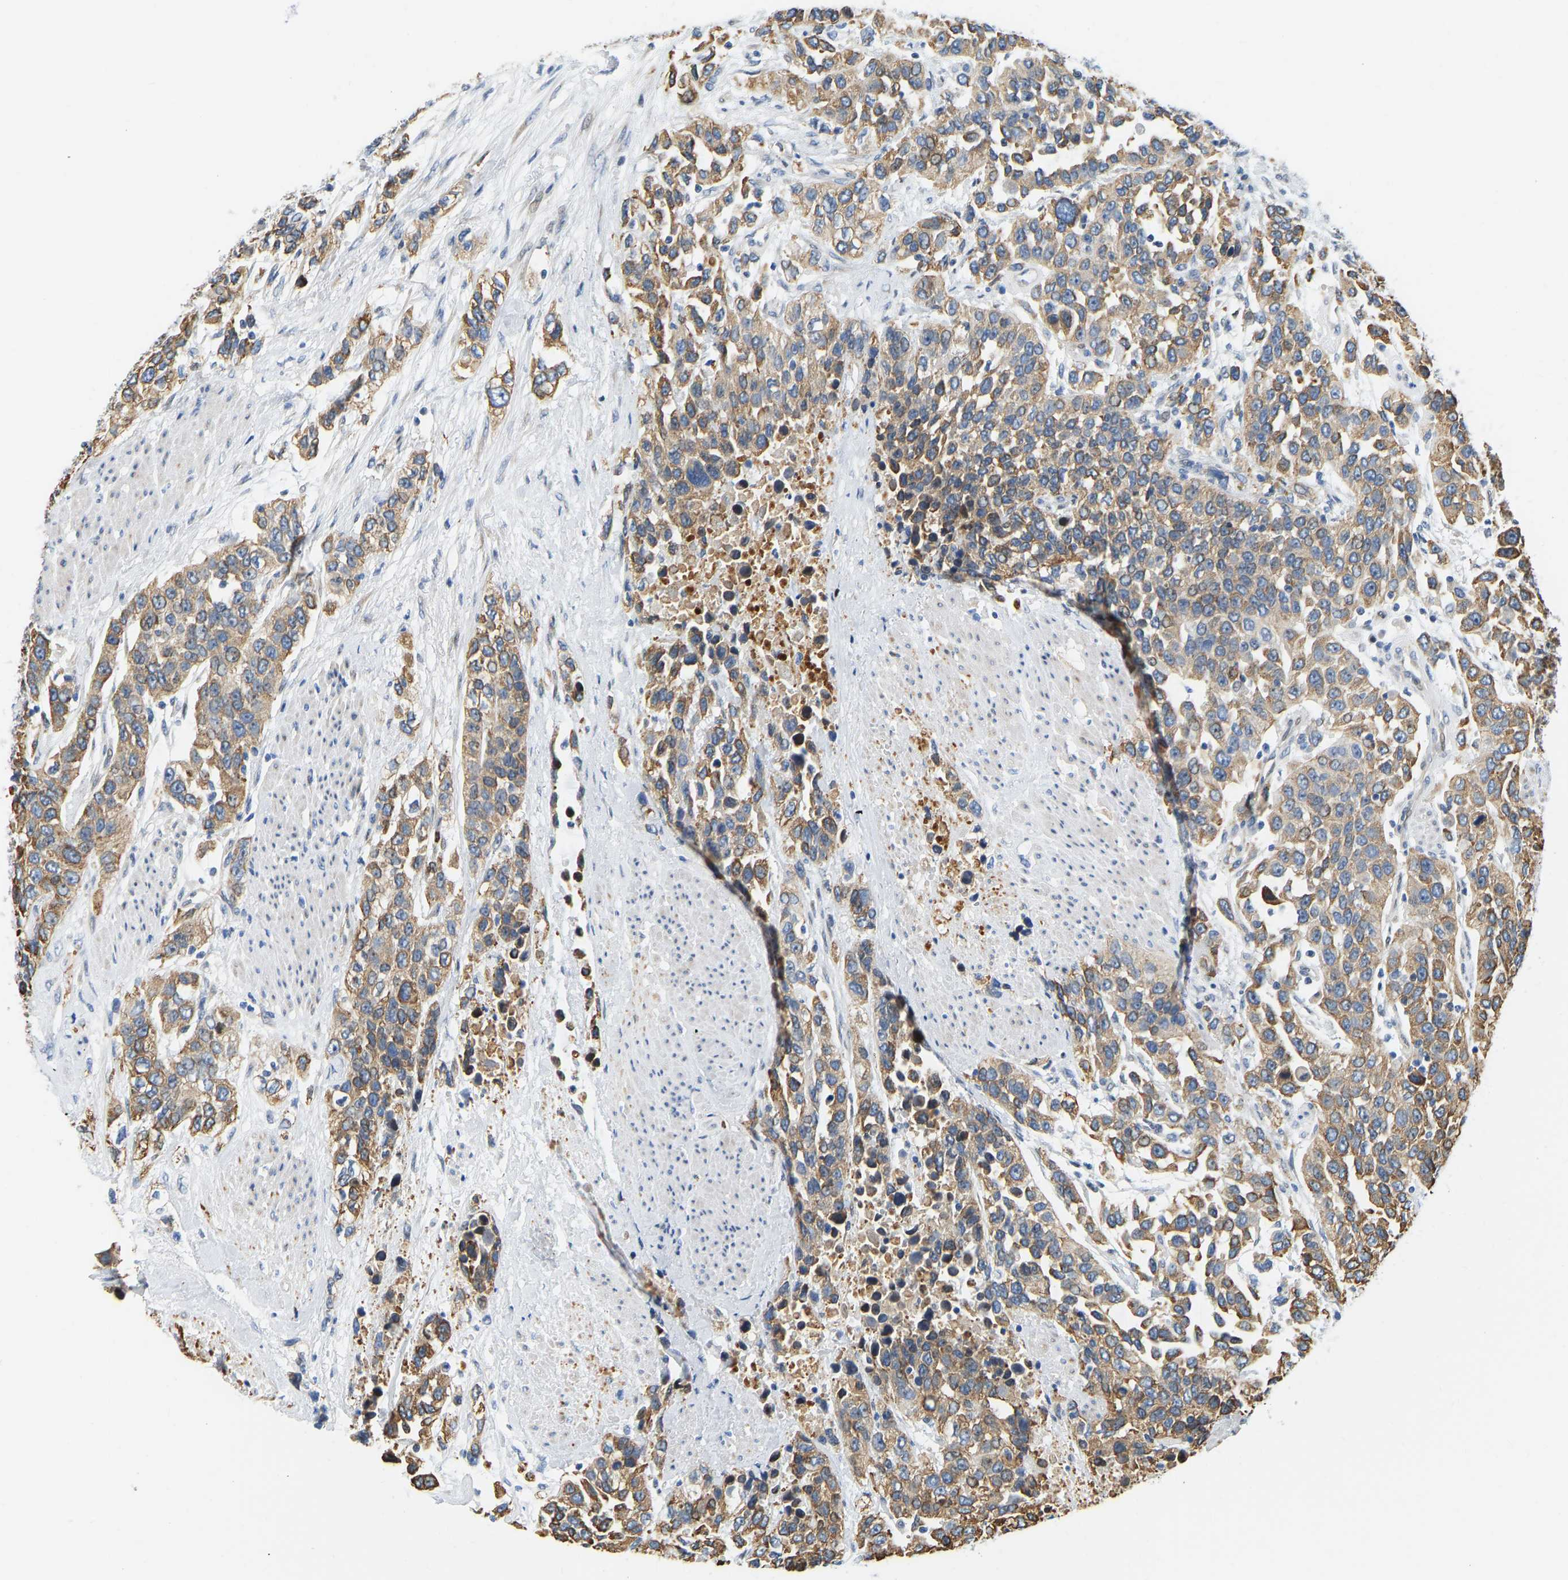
{"staining": {"intensity": "moderate", "quantity": ">75%", "location": "cytoplasmic/membranous"}, "tissue": "urothelial cancer", "cell_type": "Tumor cells", "image_type": "cancer", "snomed": [{"axis": "morphology", "description": "Urothelial carcinoma, High grade"}, {"axis": "topography", "description": "Urinary bladder"}], "caption": "Immunohistochemical staining of high-grade urothelial carcinoma demonstrates moderate cytoplasmic/membranous protein positivity in about >75% of tumor cells.", "gene": "HDAC5", "patient": {"sex": "female", "age": 80}}